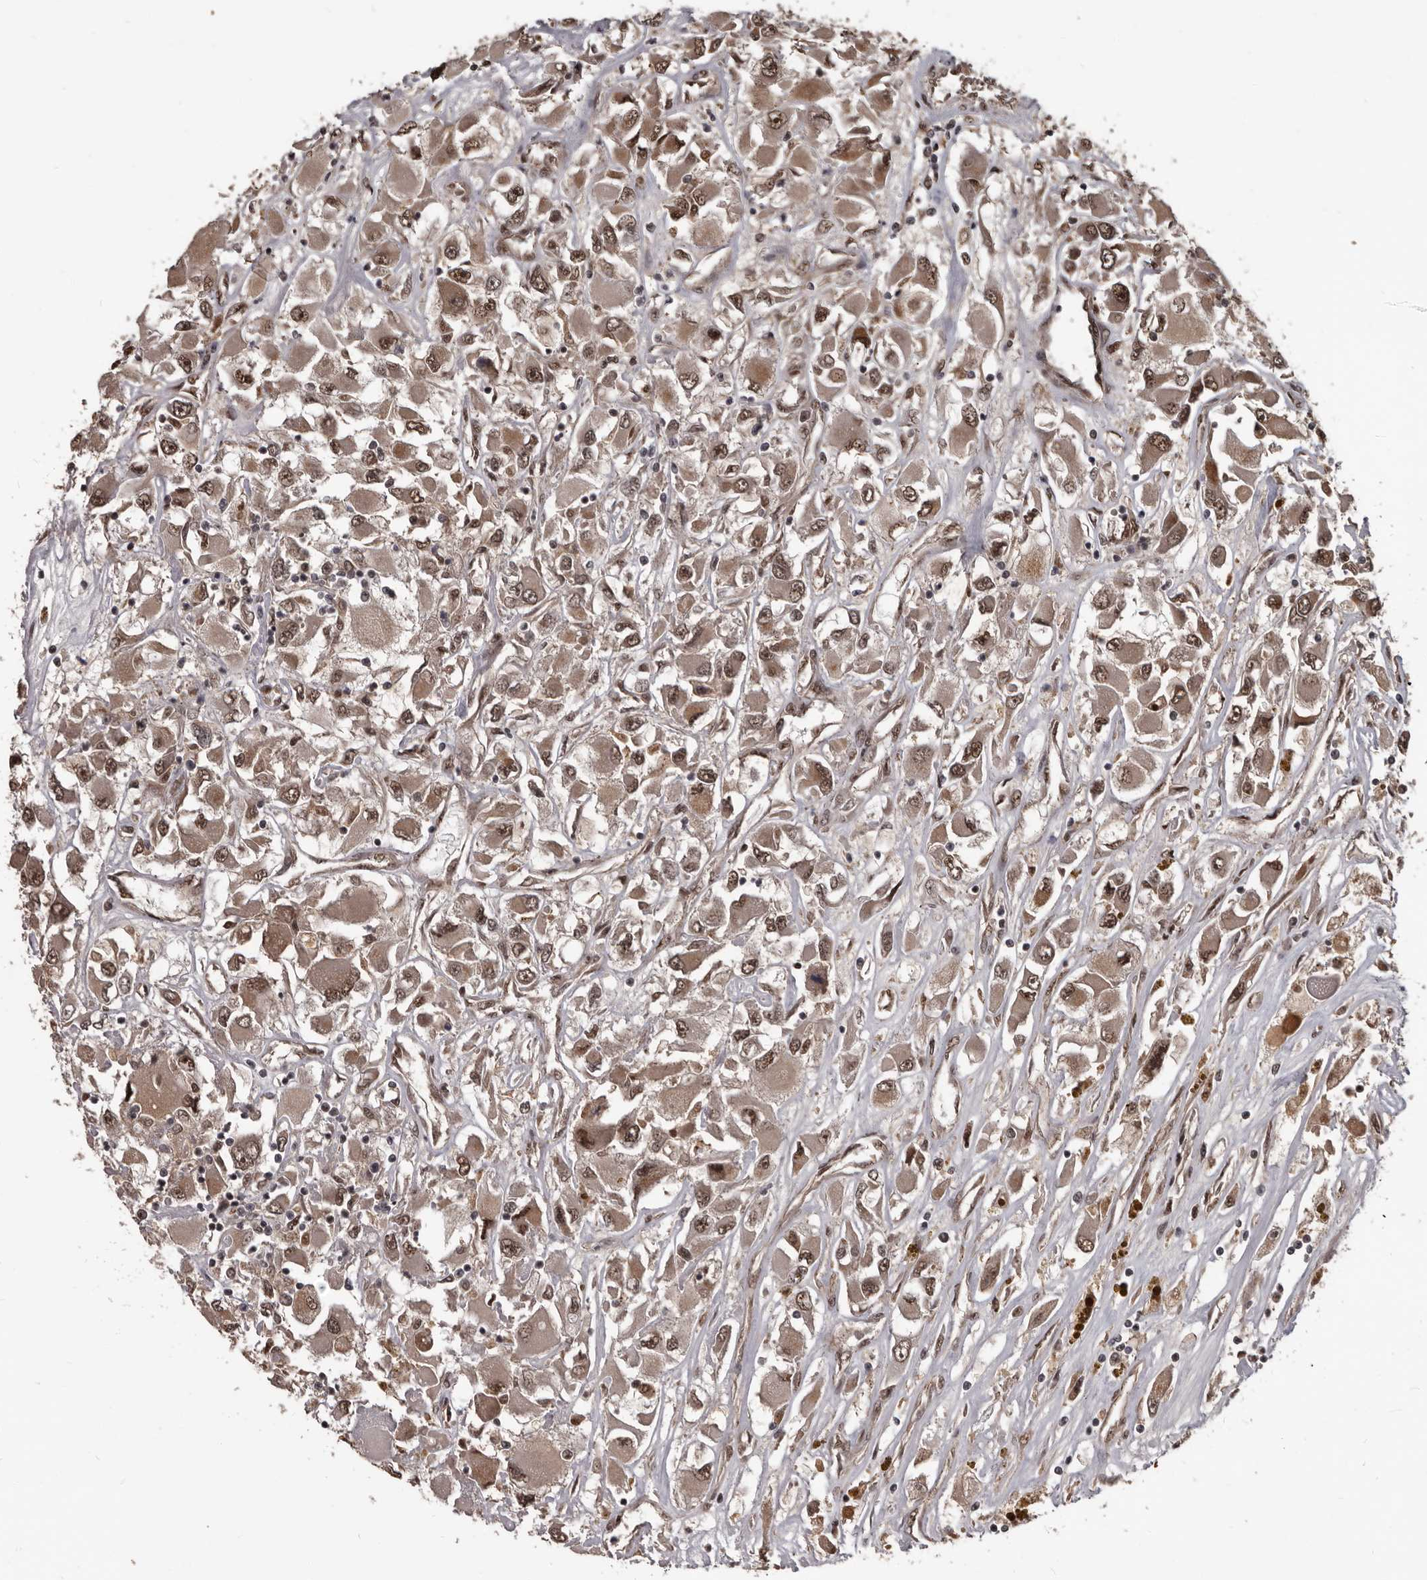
{"staining": {"intensity": "moderate", "quantity": ">75%", "location": "cytoplasmic/membranous,nuclear"}, "tissue": "renal cancer", "cell_type": "Tumor cells", "image_type": "cancer", "snomed": [{"axis": "morphology", "description": "Adenocarcinoma, NOS"}, {"axis": "topography", "description": "Kidney"}], "caption": "An image of renal cancer stained for a protein demonstrates moderate cytoplasmic/membranous and nuclear brown staining in tumor cells. (DAB (3,3'-diaminobenzidine) IHC with brightfield microscopy, high magnification).", "gene": "AHR", "patient": {"sex": "female", "age": 52}}